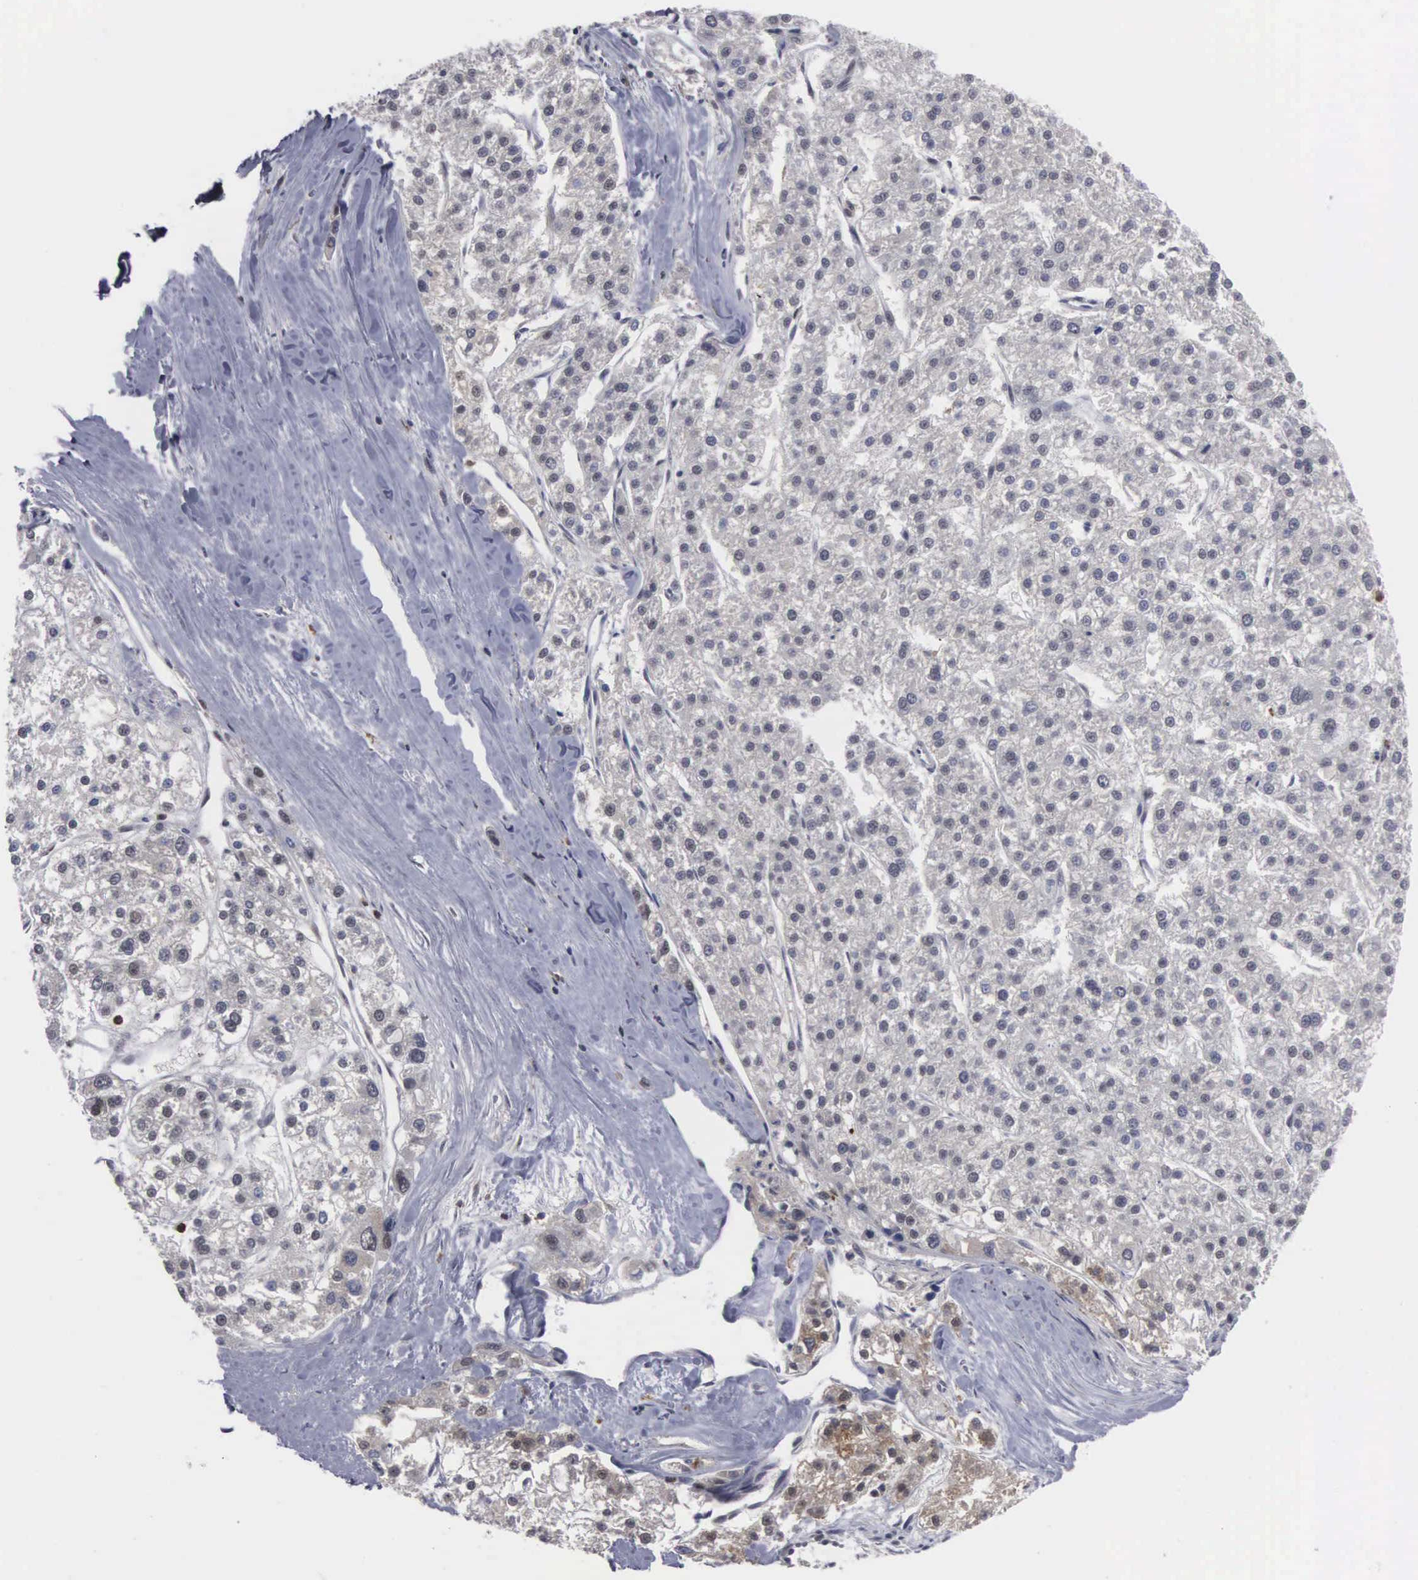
{"staining": {"intensity": "weak", "quantity": "<25%", "location": "cytoplasmic/membranous,nuclear"}, "tissue": "liver cancer", "cell_type": "Tumor cells", "image_type": "cancer", "snomed": [{"axis": "morphology", "description": "Carcinoma, Hepatocellular, NOS"}, {"axis": "topography", "description": "Liver"}], "caption": "IHC histopathology image of neoplastic tissue: hepatocellular carcinoma (liver) stained with DAB (3,3'-diaminobenzidine) displays no significant protein staining in tumor cells. Nuclei are stained in blue.", "gene": "TRMT5", "patient": {"sex": "female", "age": 85}}